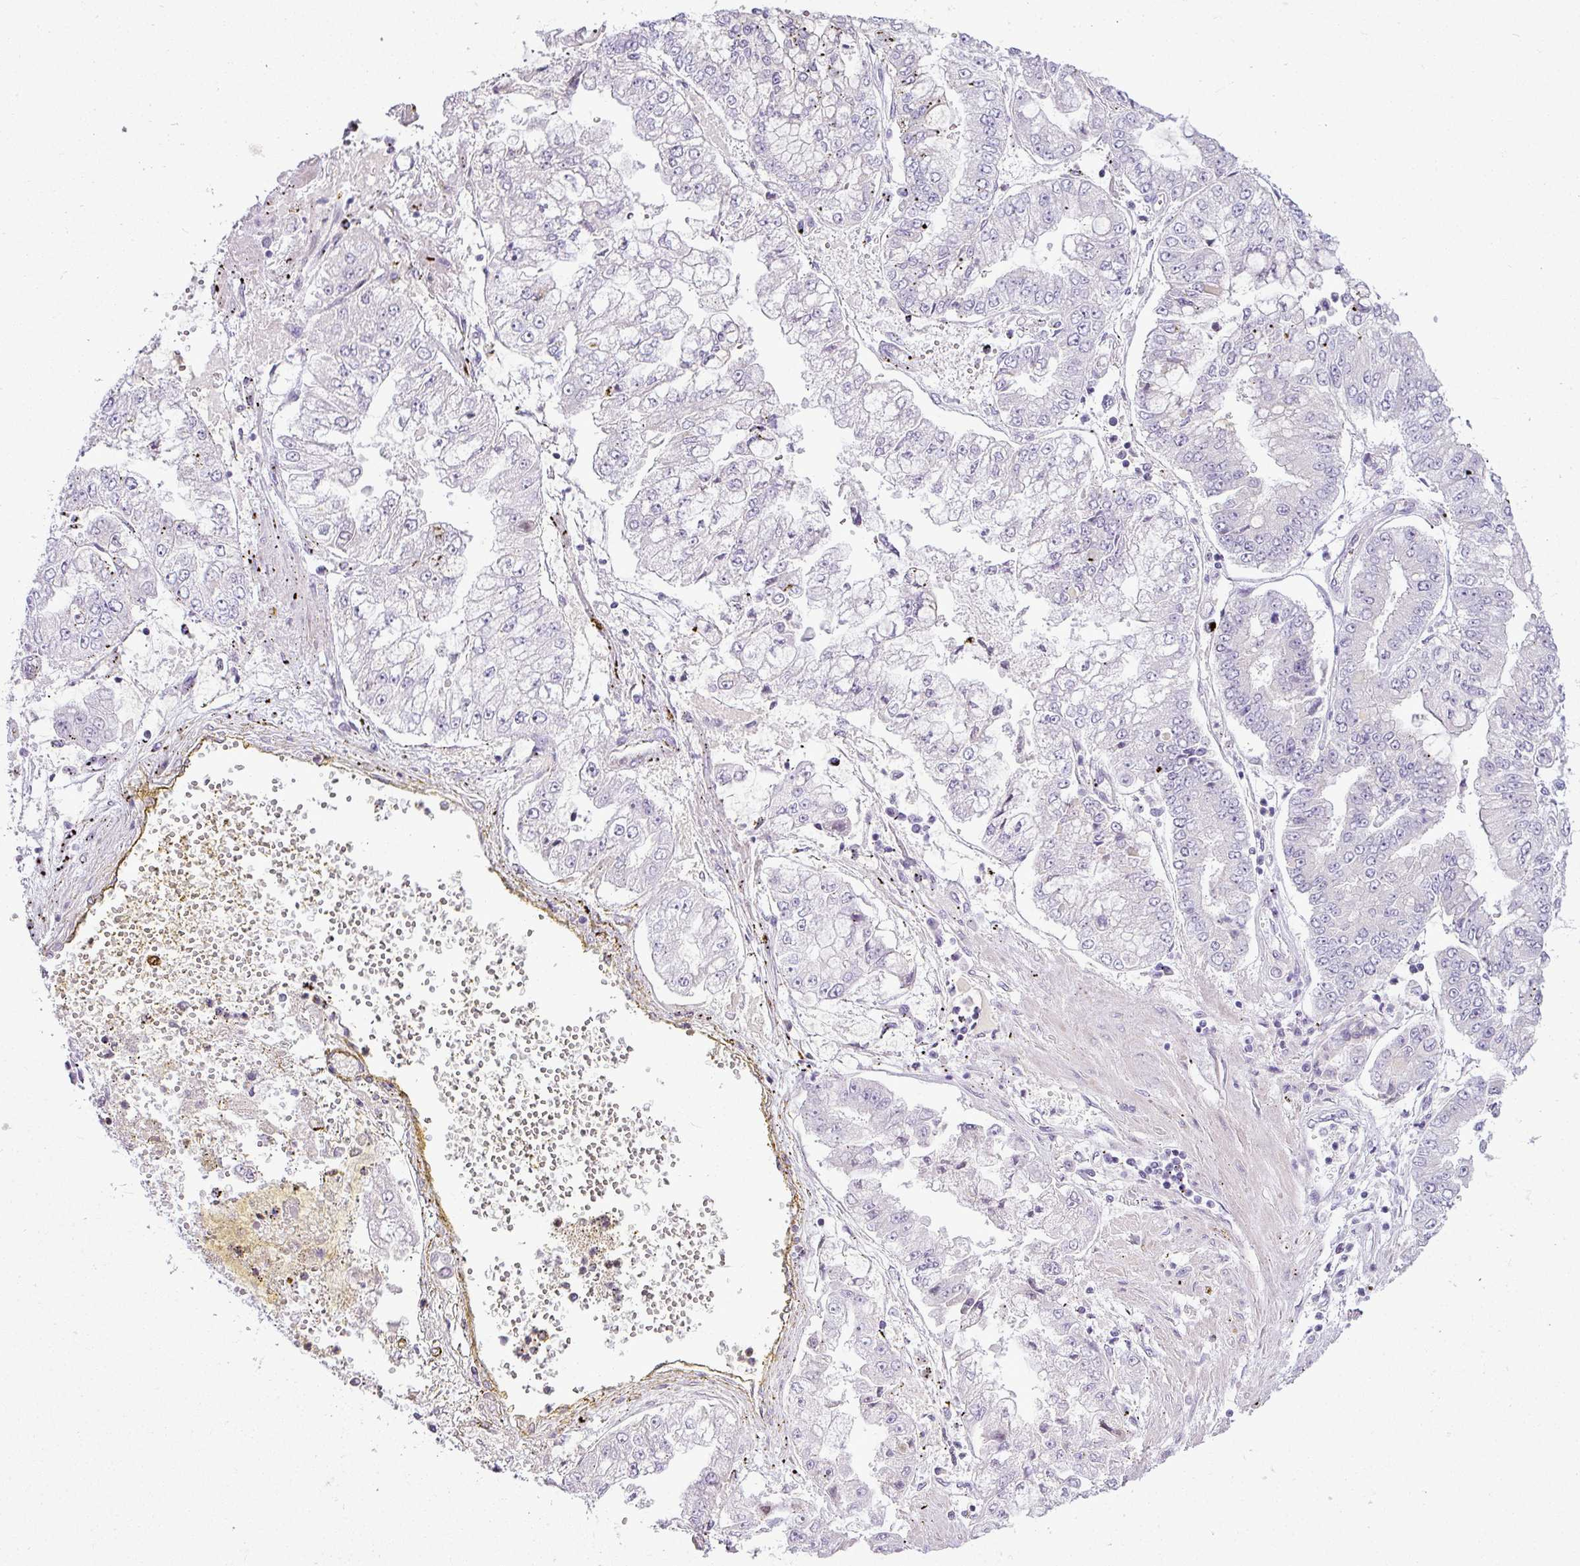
{"staining": {"intensity": "negative", "quantity": "none", "location": "none"}, "tissue": "stomach cancer", "cell_type": "Tumor cells", "image_type": "cancer", "snomed": [{"axis": "morphology", "description": "Adenocarcinoma, NOS"}, {"axis": "topography", "description": "Stomach"}], "caption": "A photomicrograph of human stomach cancer is negative for staining in tumor cells.", "gene": "APOM", "patient": {"sex": "male", "age": 76}}